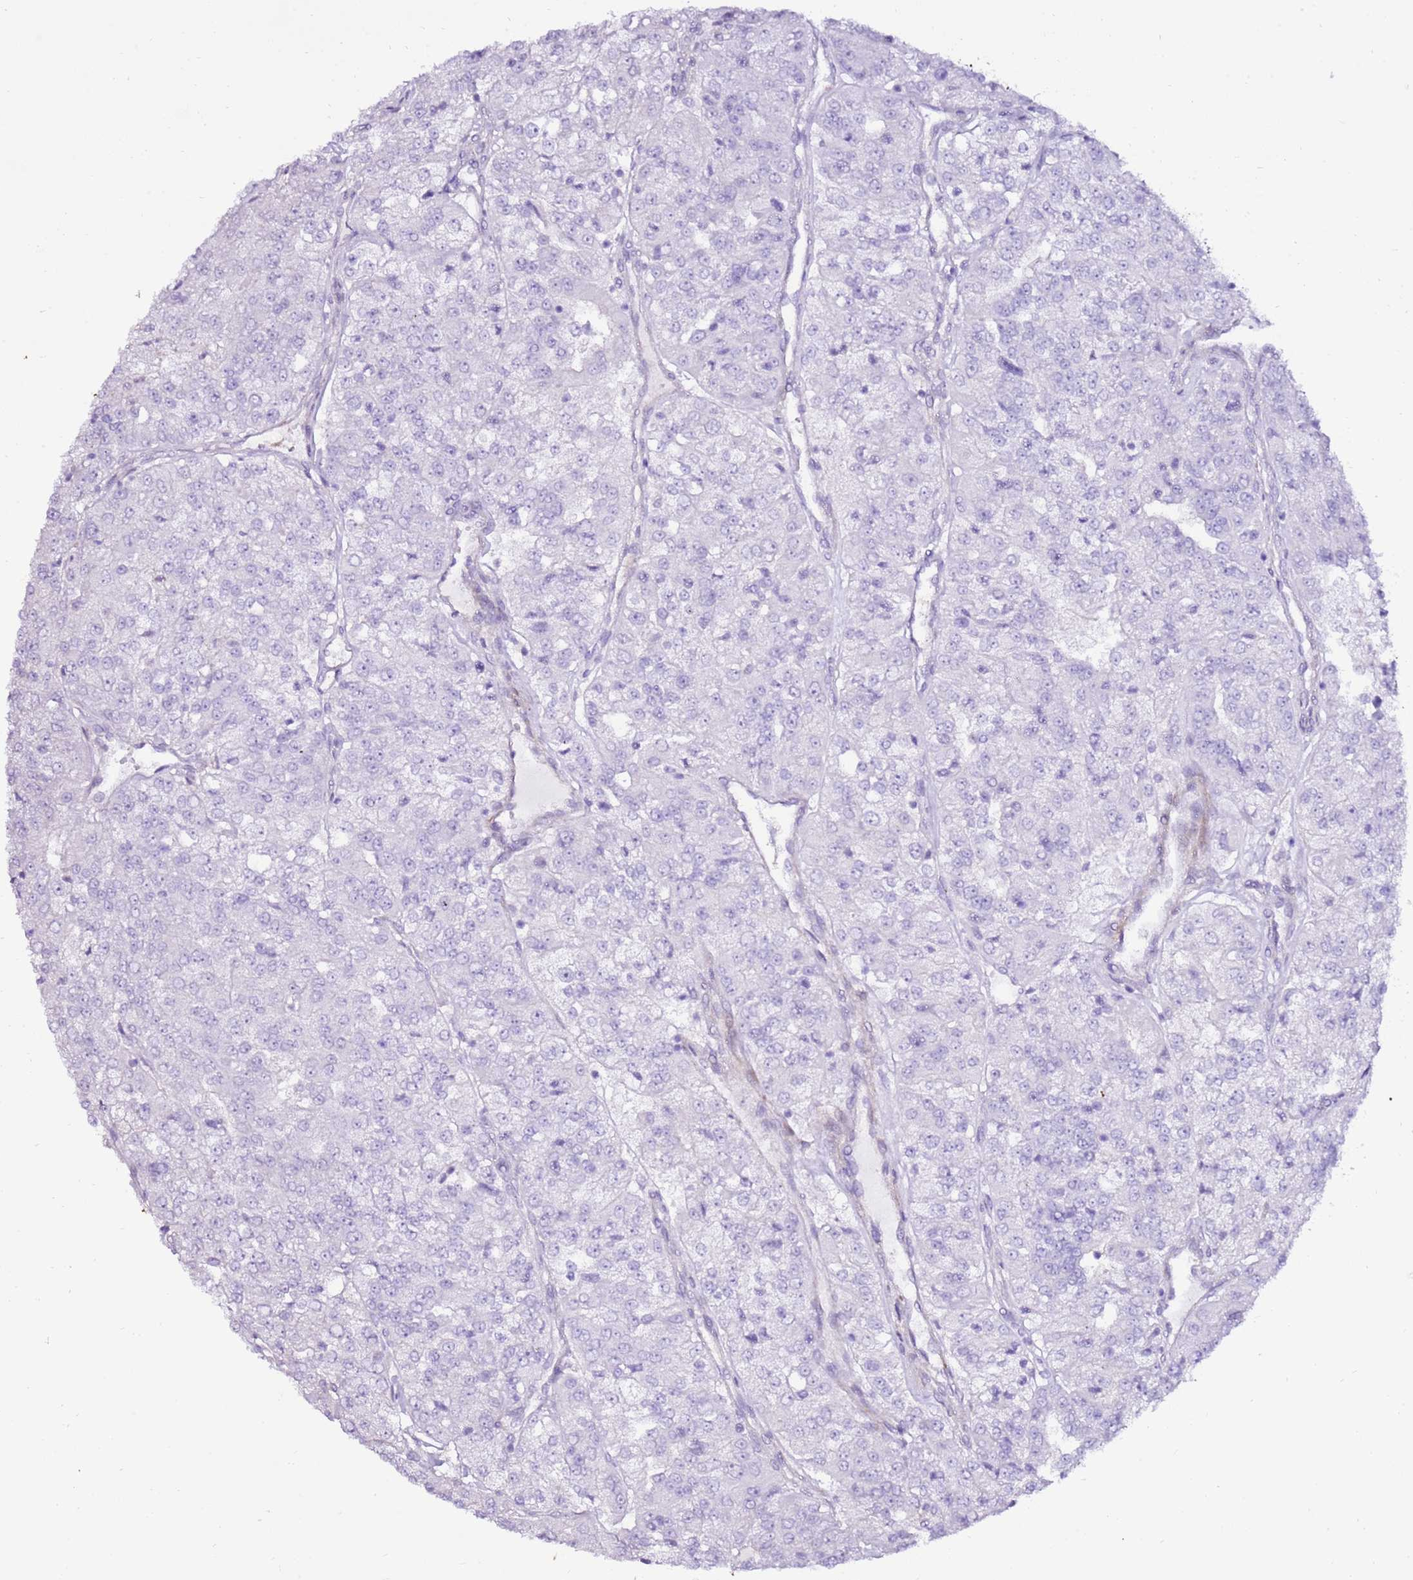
{"staining": {"intensity": "negative", "quantity": "none", "location": "none"}, "tissue": "renal cancer", "cell_type": "Tumor cells", "image_type": "cancer", "snomed": [{"axis": "morphology", "description": "Adenocarcinoma, NOS"}, {"axis": "topography", "description": "Kidney"}], "caption": "High magnification brightfield microscopy of renal adenocarcinoma stained with DAB (brown) and counterstained with hematoxylin (blue): tumor cells show no significant expression.", "gene": "ART5", "patient": {"sex": "female", "age": 63}}